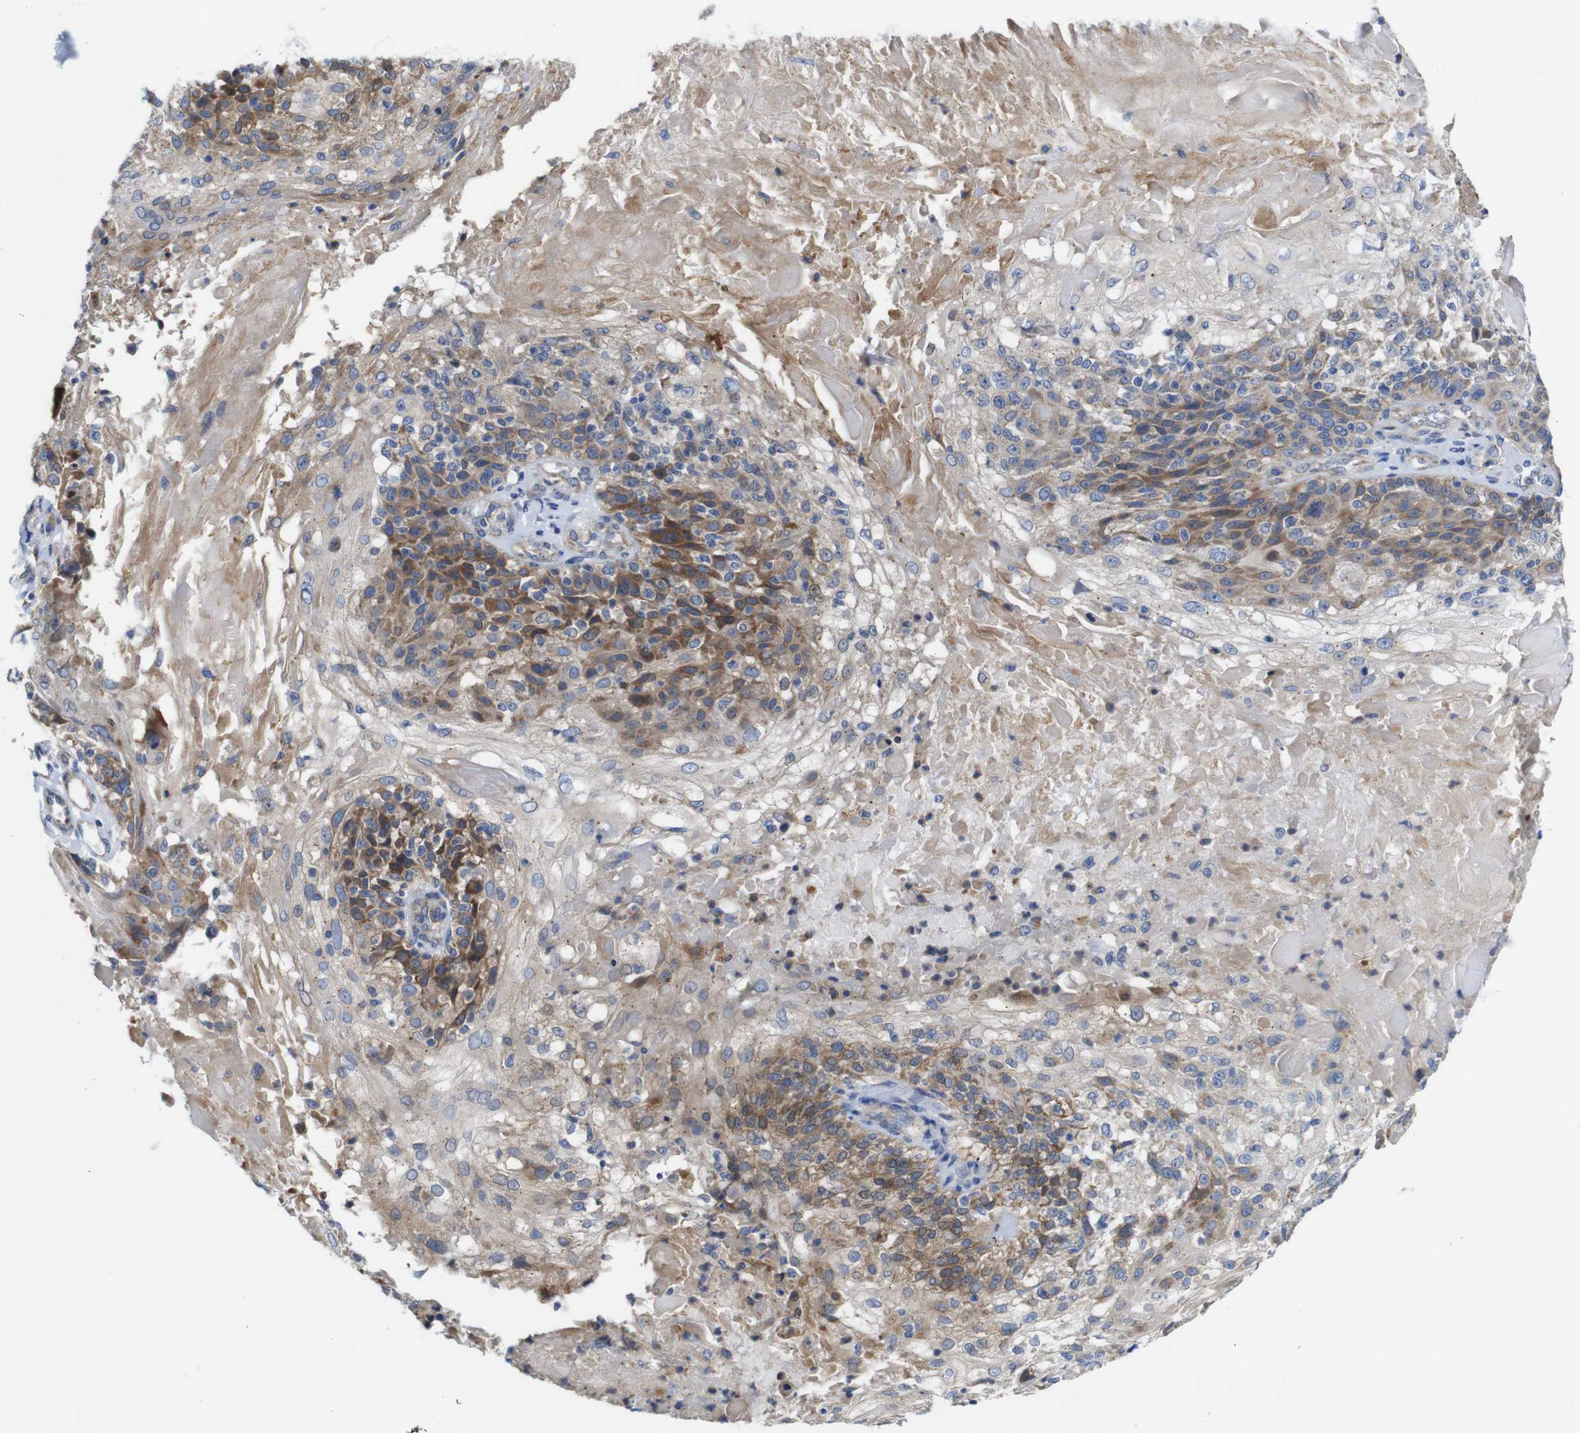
{"staining": {"intensity": "moderate", "quantity": "25%-75%", "location": "cytoplasmic/membranous"}, "tissue": "skin cancer", "cell_type": "Tumor cells", "image_type": "cancer", "snomed": [{"axis": "morphology", "description": "Normal tissue, NOS"}, {"axis": "morphology", "description": "Squamous cell carcinoma, NOS"}, {"axis": "topography", "description": "Skin"}], "caption": "The micrograph displays staining of skin cancer (squamous cell carcinoma), revealing moderate cytoplasmic/membranous protein positivity (brown color) within tumor cells.", "gene": "DDRGK1", "patient": {"sex": "female", "age": 83}}